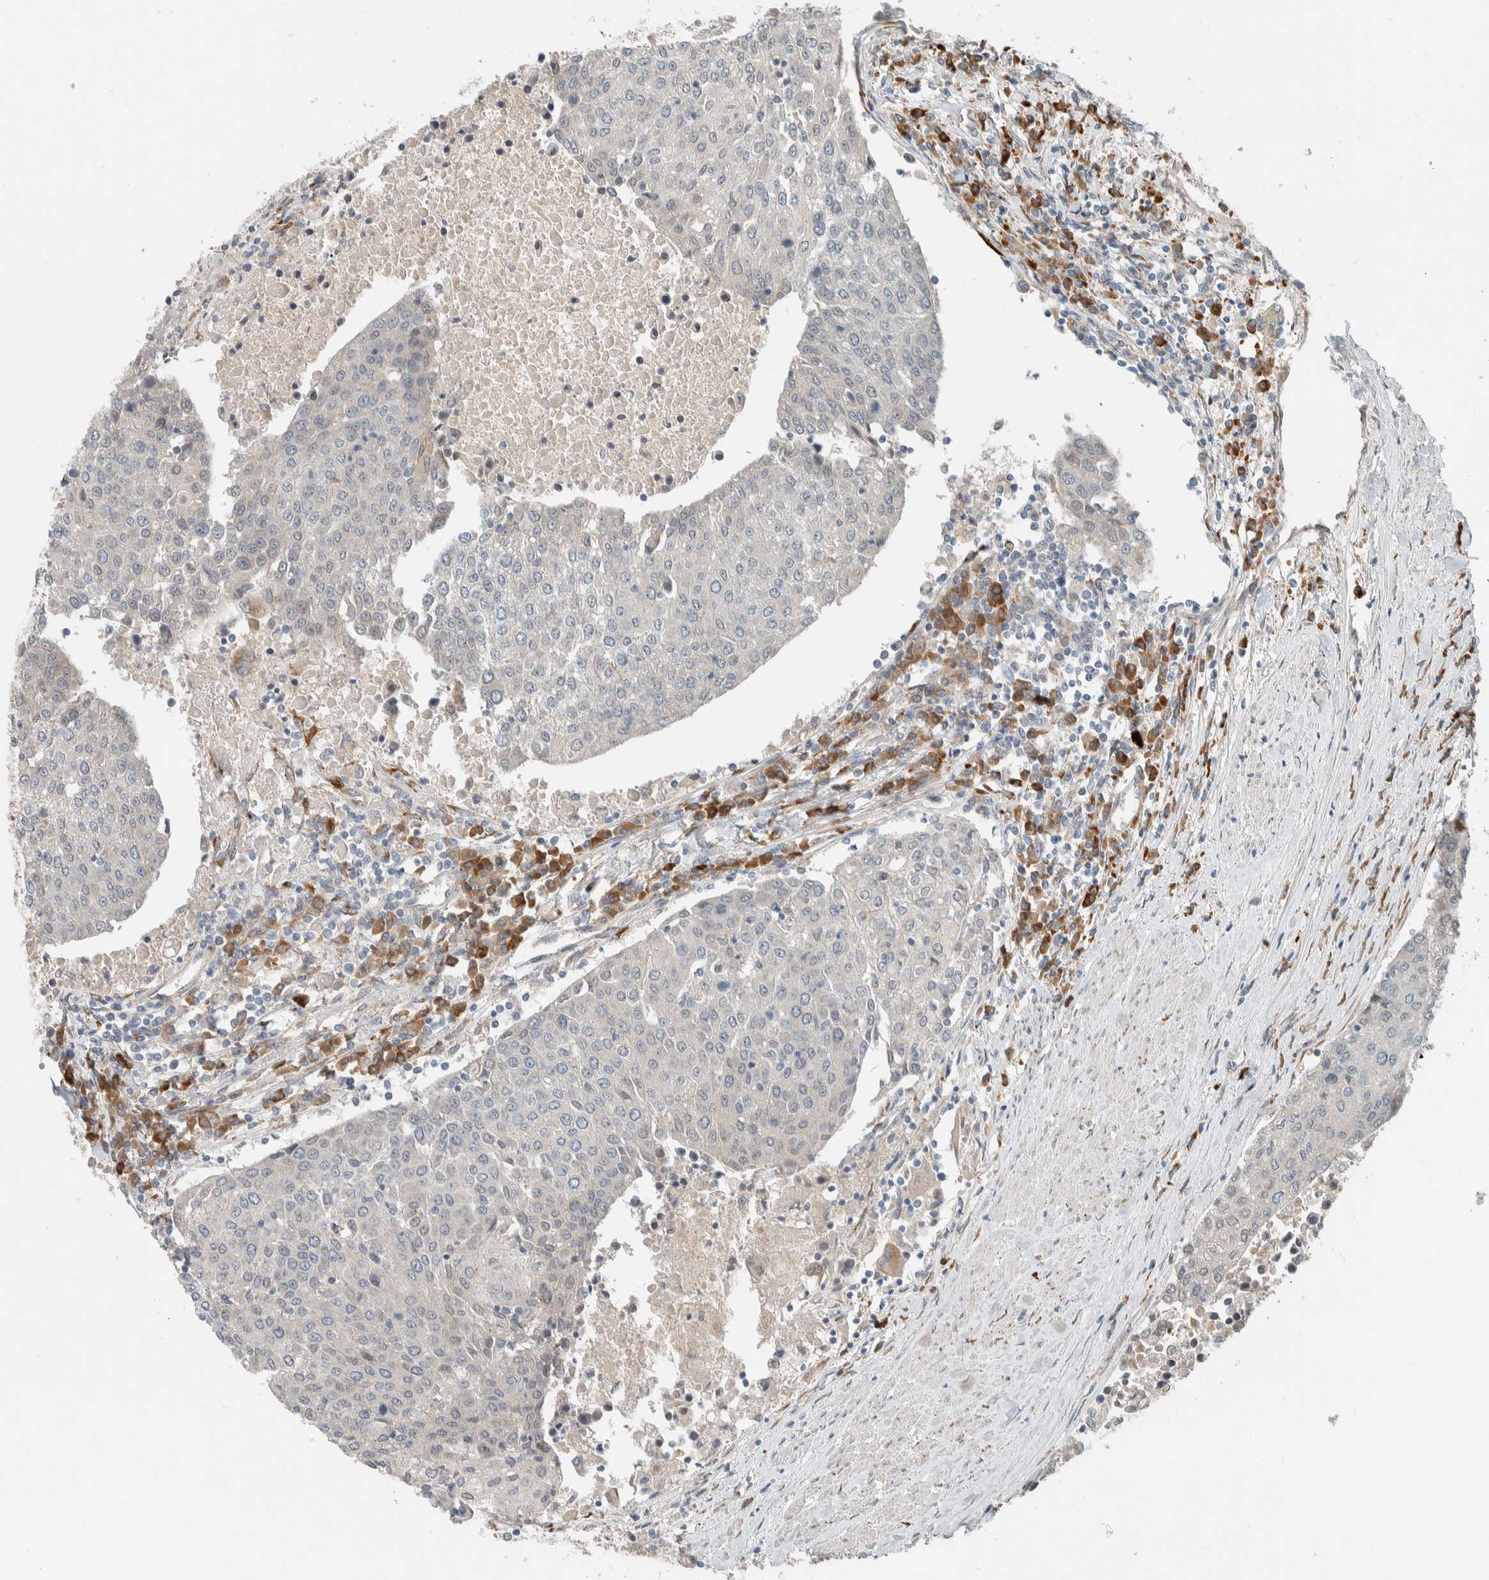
{"staining": {"intensity": "negative", "quantity": "none", "location": "none"}, "tissue": "urothelial cancer", "cell_type": "Tumor cells", "image_type": "cancer", "snomed": [{"axis": "morphology", "description": "Urothelial carcinoma, High grade"}, {"axis": "topography", "description": "Urinary bladder"}], "caption": "A photomicrograph of human high-grade urothelial carcinoma is negative for staining in tumor cells.", "gene": "CTBP2", "patient": {"sex": "female", "age": 85}}